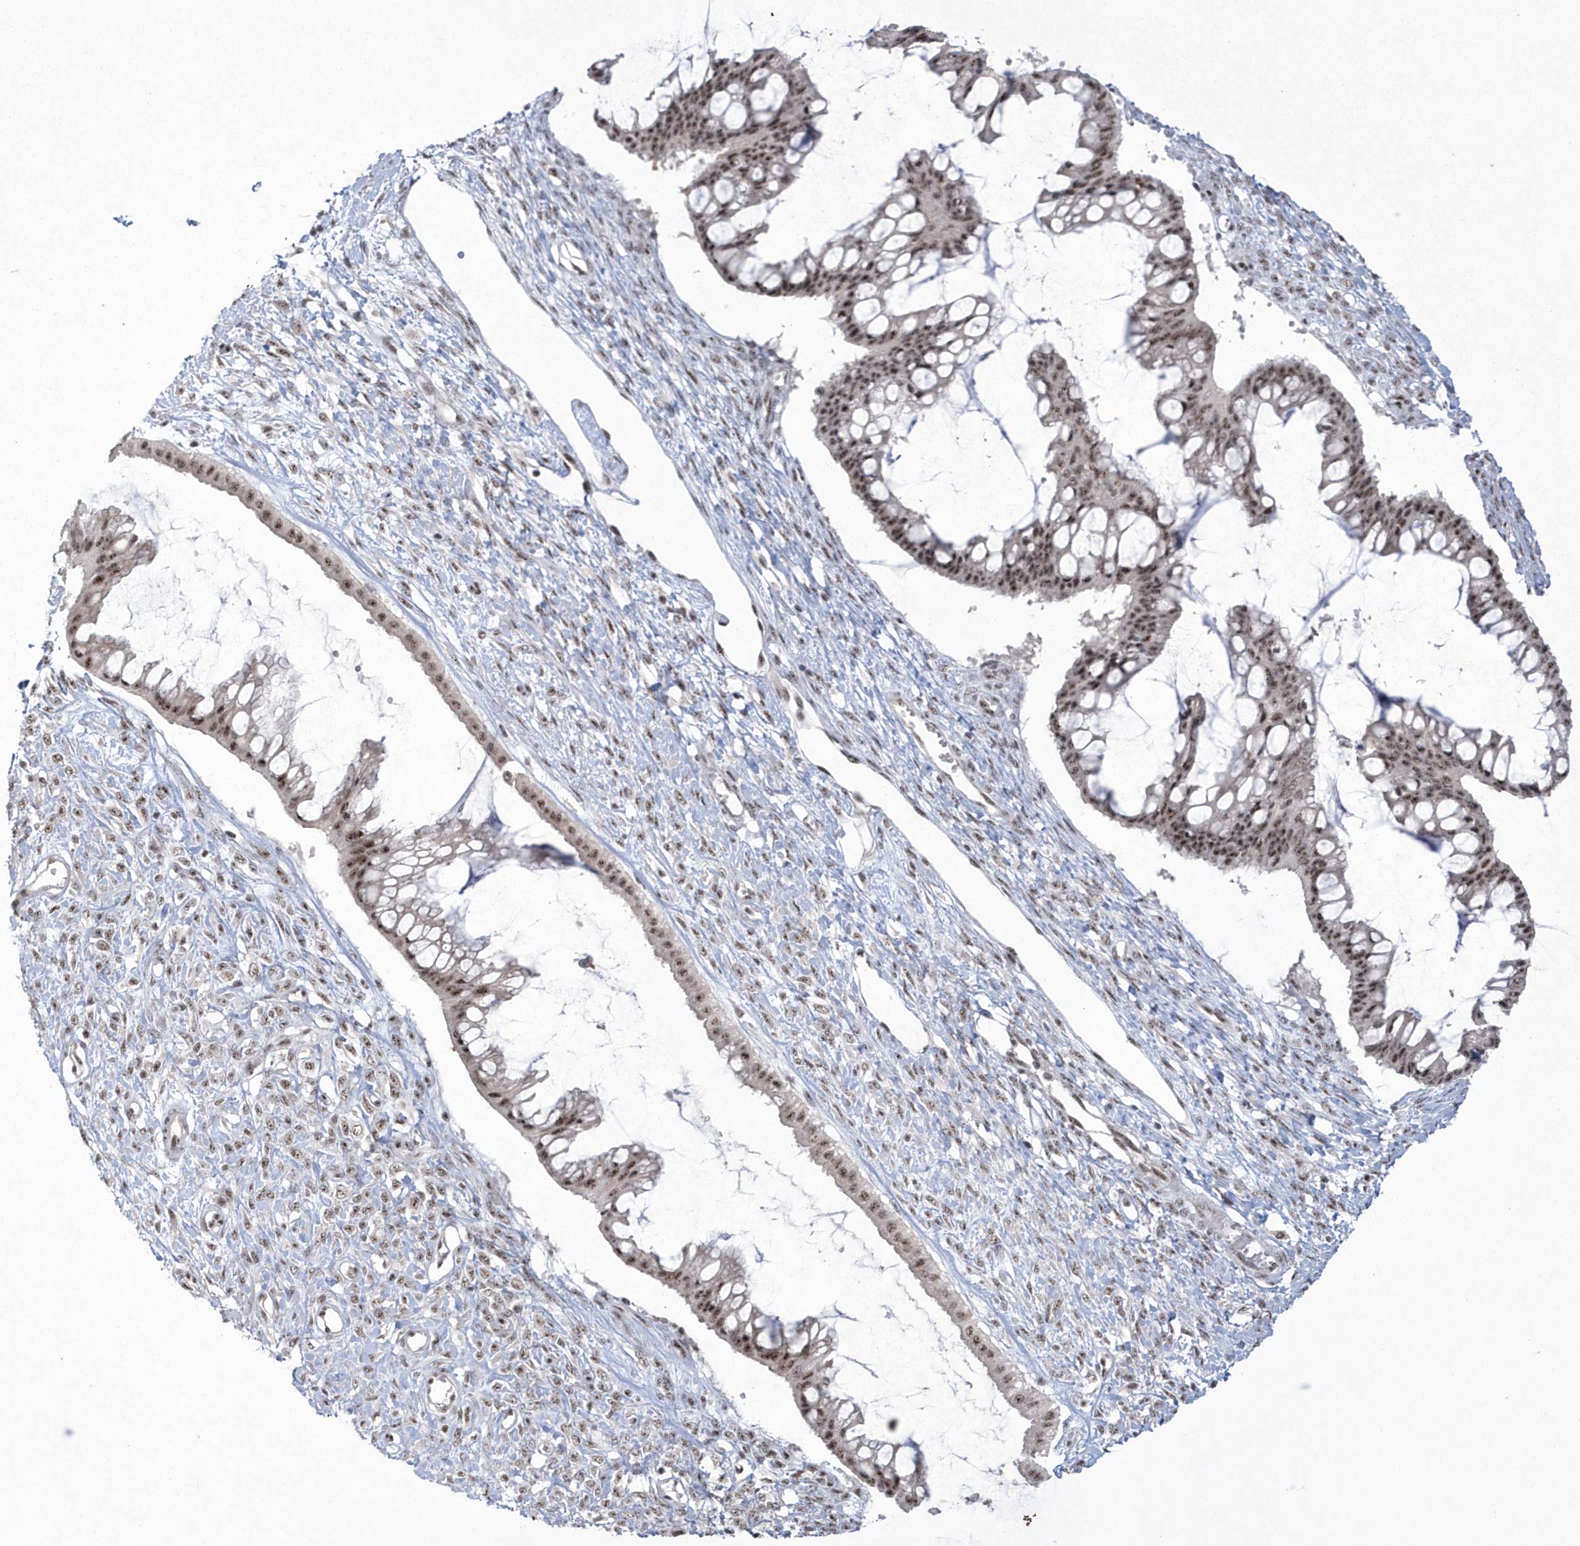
{"staining": {"intensity": "moderate", "quantity": ">75%", "location": "nuclear"}, "tissue": "ovarian cancer", "cell_type": "Tumor cells", "image_type": "cancer", "snomed": [{"axis": "morphology", "description": "Cystadenocarcinoma, mucinous, NOS"}, {"axis": "topography", "description": "Ovary"}], "caption": "An IHC image of neoplastic tissue is shown. Protein staining in brown labels moderate nuclear positivity in ovarian cancer within tumor cells.", "gene": "KDM6B", "patient": {"sex": "female", "age": 73}}